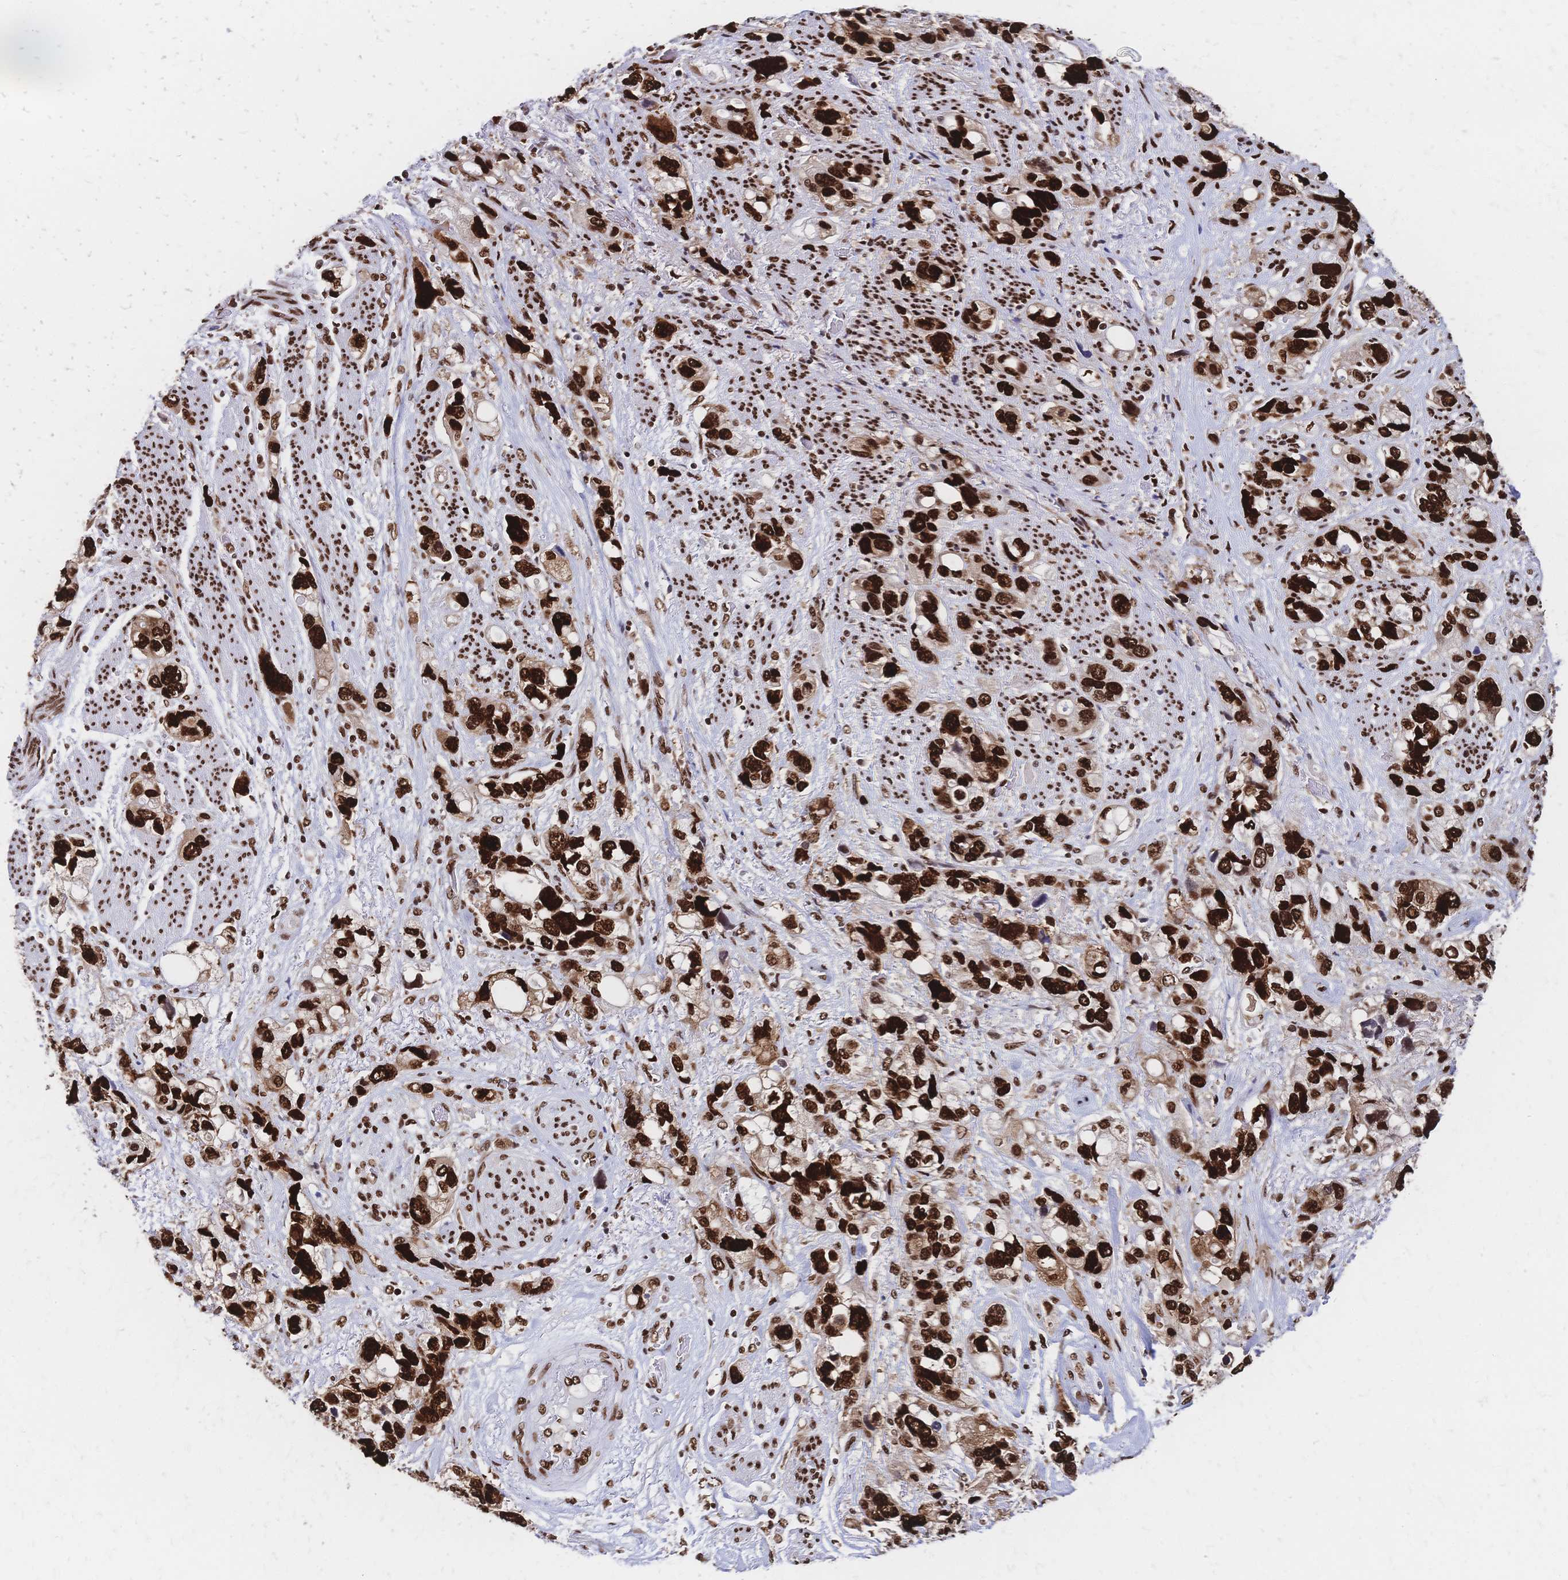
{"staining": {"intensity": "strong", "quantity": ">75%", "location": "nuclear"}, "tissue": "stomach cancer", "cell_type": "Tumor cells", "image_type": "cancer", "snomed": [{"axis": "morphology", "description": "Adenocarcinoma, NOS"}, {"axis": "topography", "description": "Stomach, upper"}], "caption": "Strong nuclear protein positivity is identified in approximately >75% of tumor cells in stomach adenocarcinoma.", "gene": "HDGF", "patient": {"sex": "female", "age": 81}}